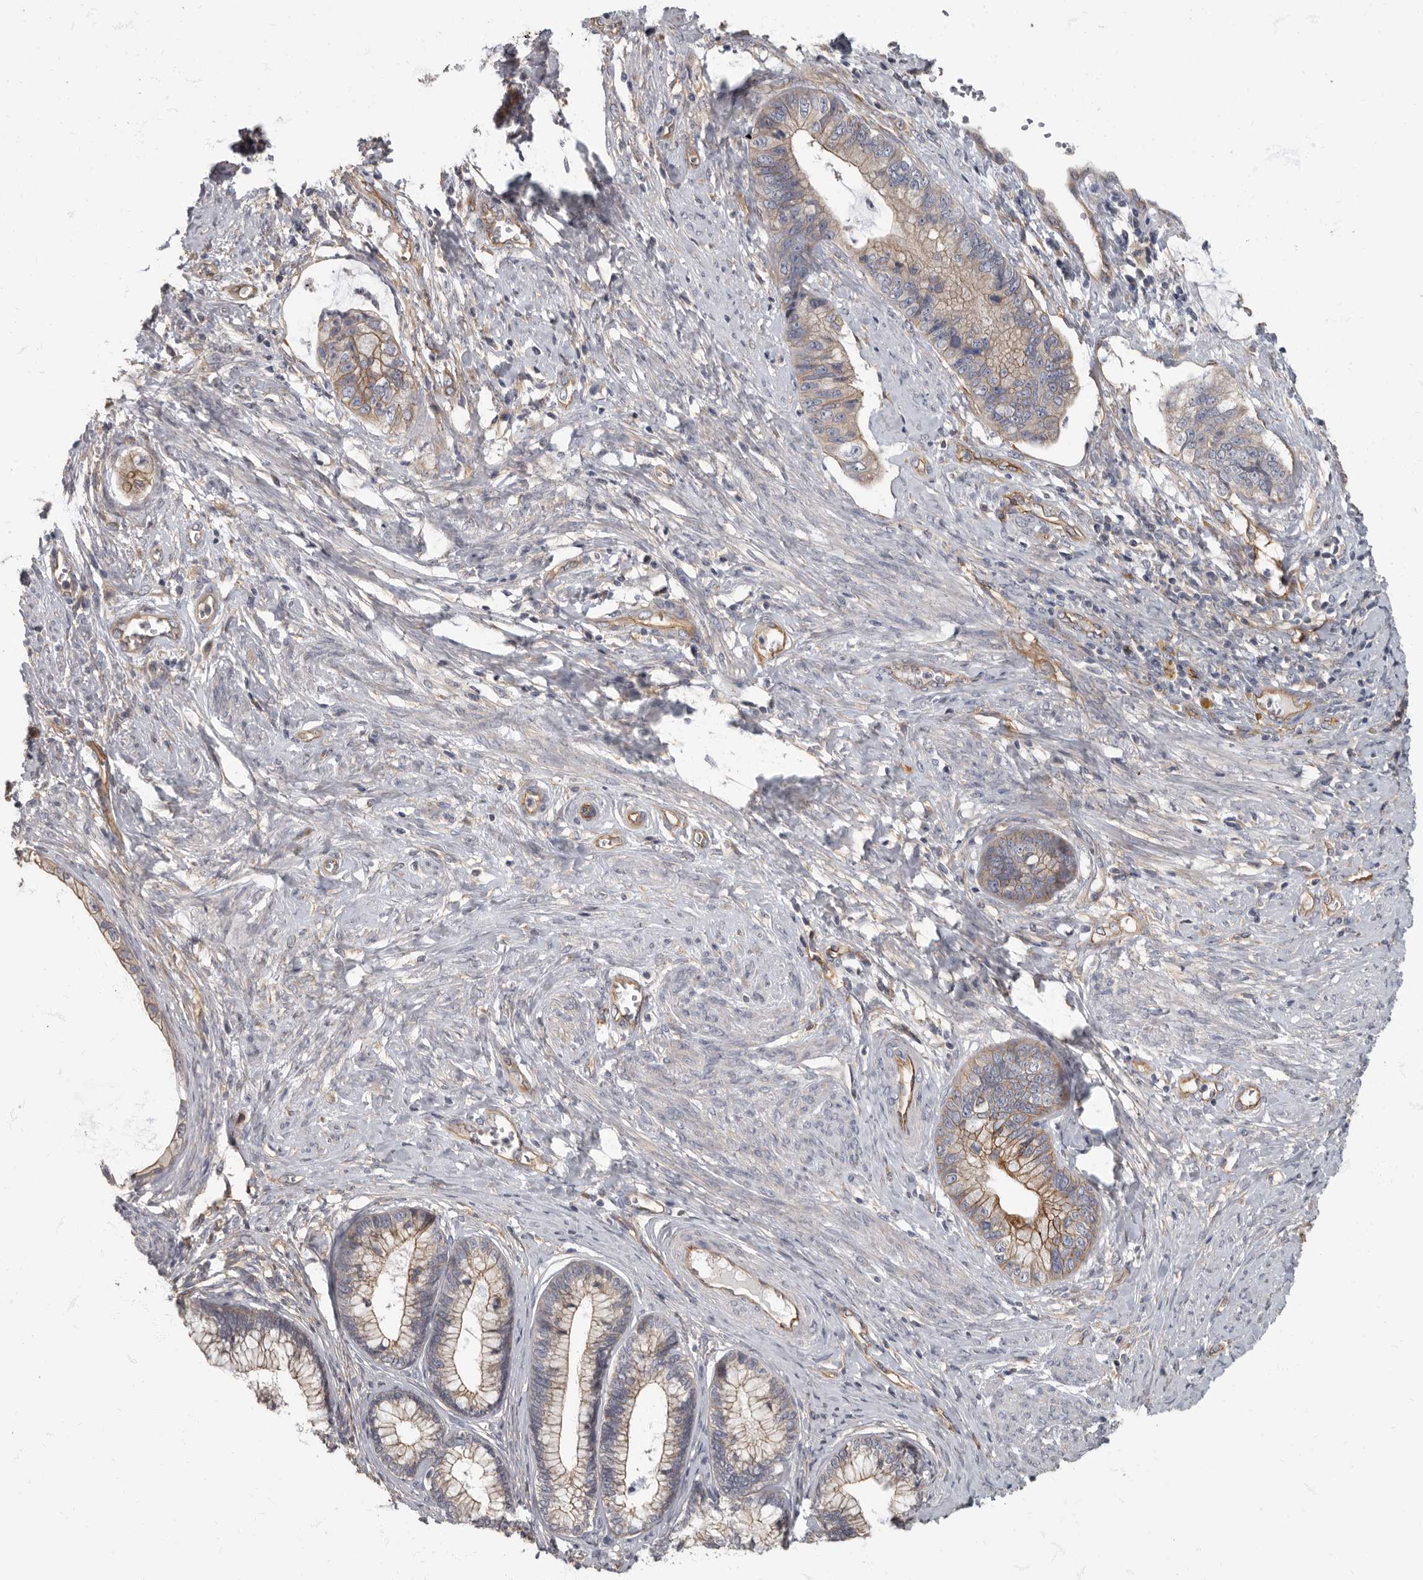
{"staining": {"intensity": "moderate", "quantity": "25%-75%", "location": "cytoplasmic/membranous"}, "tissue": "cervical cancer", "cell_type": "Tumor cells", "image_type": "cancer", "snomed": [{"axis": "morphology", "description": "Adenocarcinoma, NOS"}, {"axis": "topography", "description": "Cervix"}], "caption": "Adenocarcinoma (cervical) stained with DAB (3,3'-diaminobenzidine) immunohistochemistry (IHC) reveals medium levels of moderate cytoplasmic/membranous positivity in approximately 25%-75% of tumor cells.", "gene": "PDK1", "patient": {"sex": "female", "age": 44}}